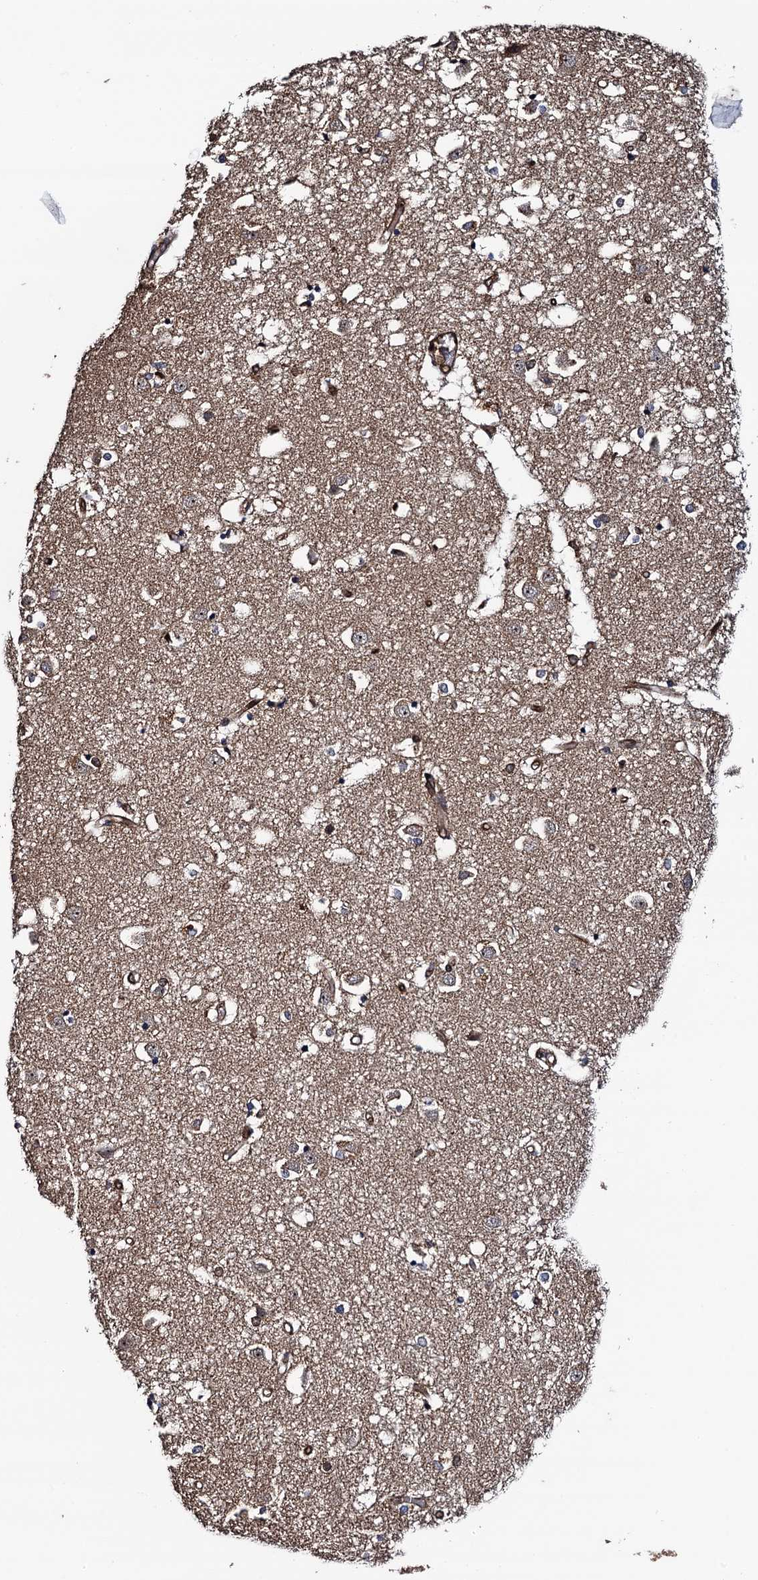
{"staining": {"intensity": "moderate", "quantity": "<25%", "location": "cytoplasmic/membranous"}, "tissue": "caudate", "cell_type": "Glial cells", "image_type": "normal", "snomed": [{"axis": "morphology", "description": "Normal tissue, NOS"}, {"axis": "topography", "description": "Lateral ventricle wall"}], "caption": "This histopathology image displays immunohistochemistry (IHC) staining of unremarkable caudate, with low moderate cytoplasmic/membranous positivity in approximately <25% of glial cells.", "gene": "BORA", "patient": {"sex": "male", "age": 45}}